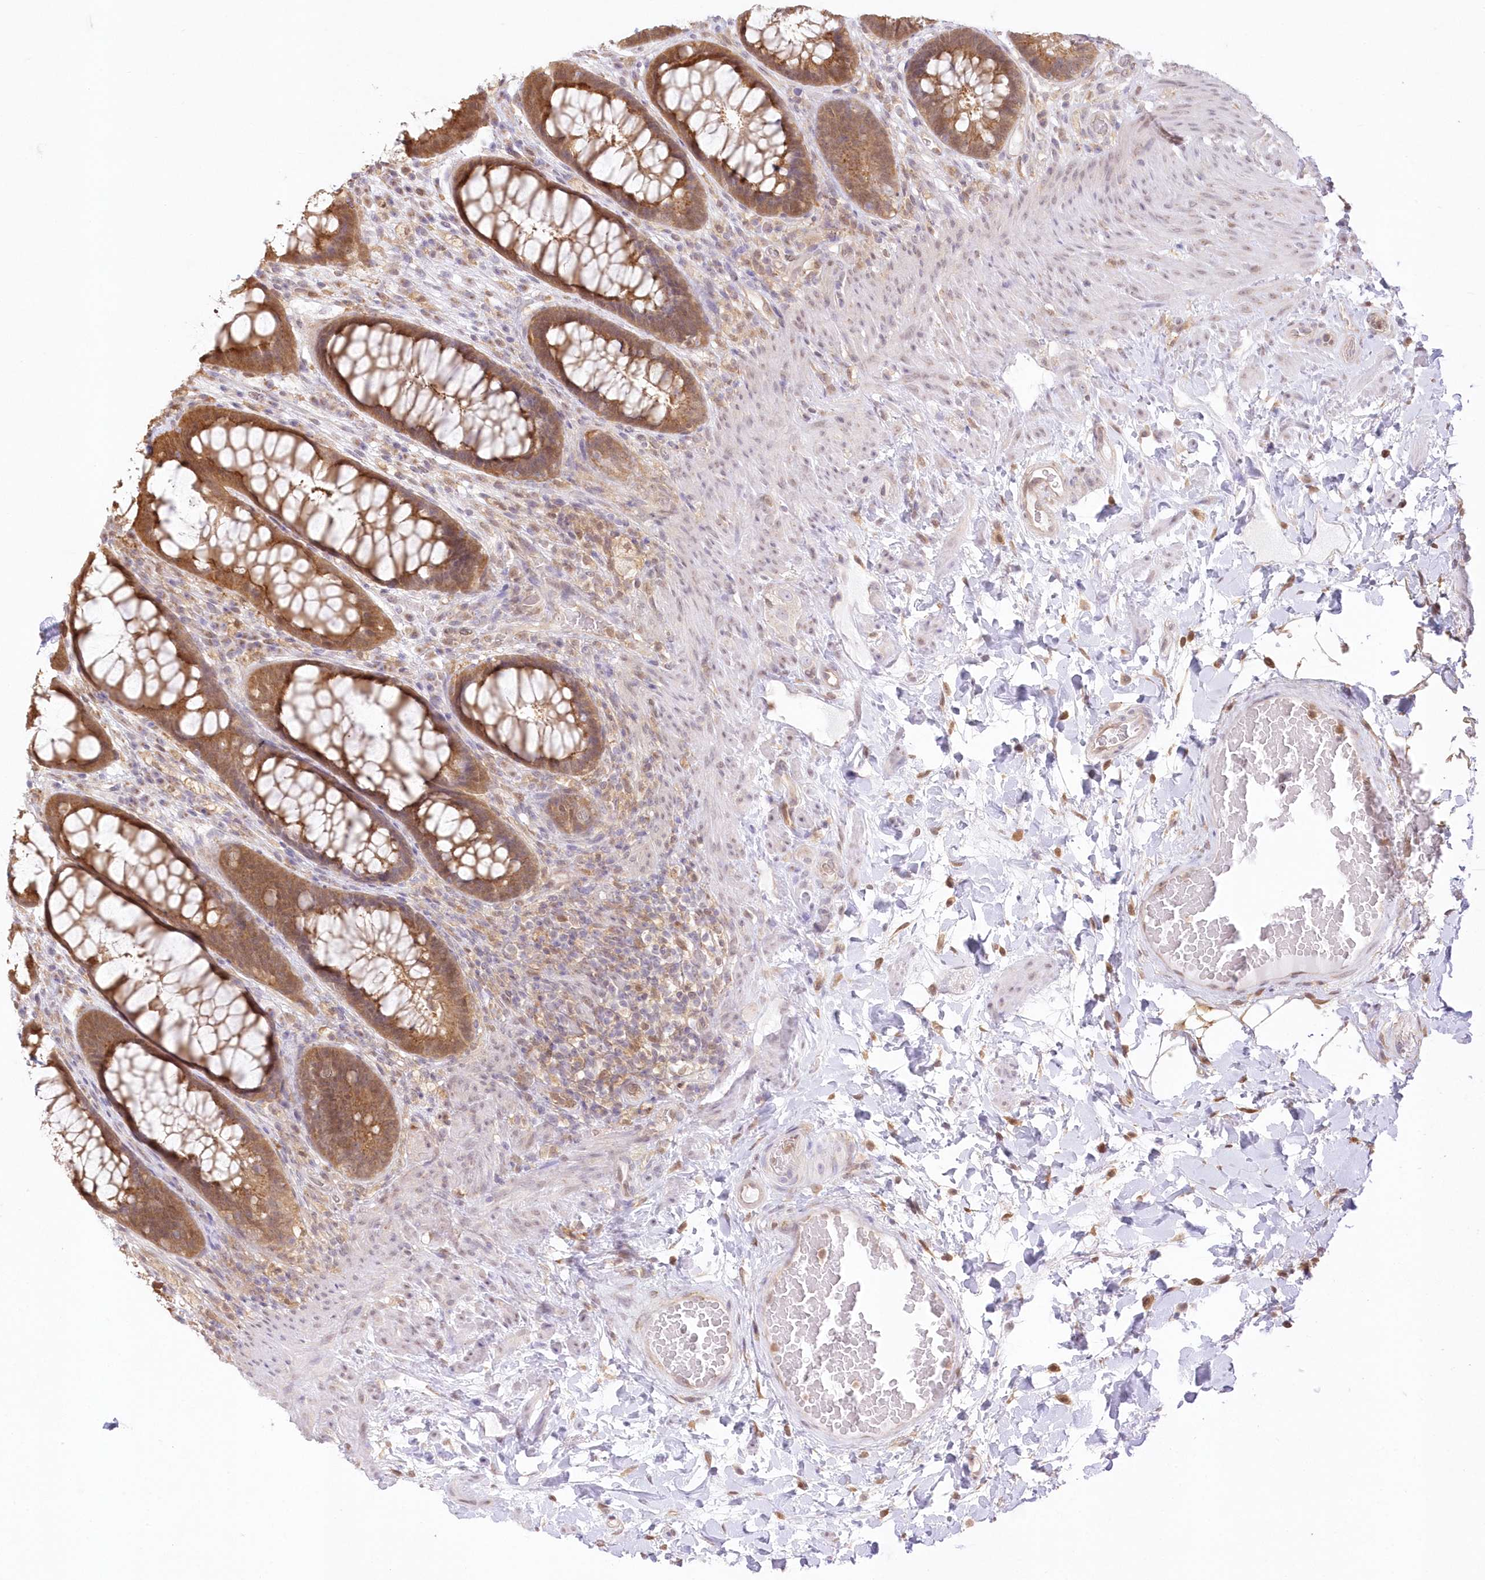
{"staining": {"intensity": "moderate", "quantity": ">75%", "location": "cytoplasmic/membranous"}, "tissue": "rectum", "cell_type": "Glandular cells", "image_type": "normal", "snomed": [{"axis": "morphology", "description": "Normal tissue, NOS"}, {"axis": "topography", "description": "Rectum"}], "caption": "Protein expression analysis of normal human rectum reveals moderate cytoplasmic/membranous positivity in about >75% of glandular cells.", "gene": "RNPEP", "patient": {"sex": "female", "age": 46}}